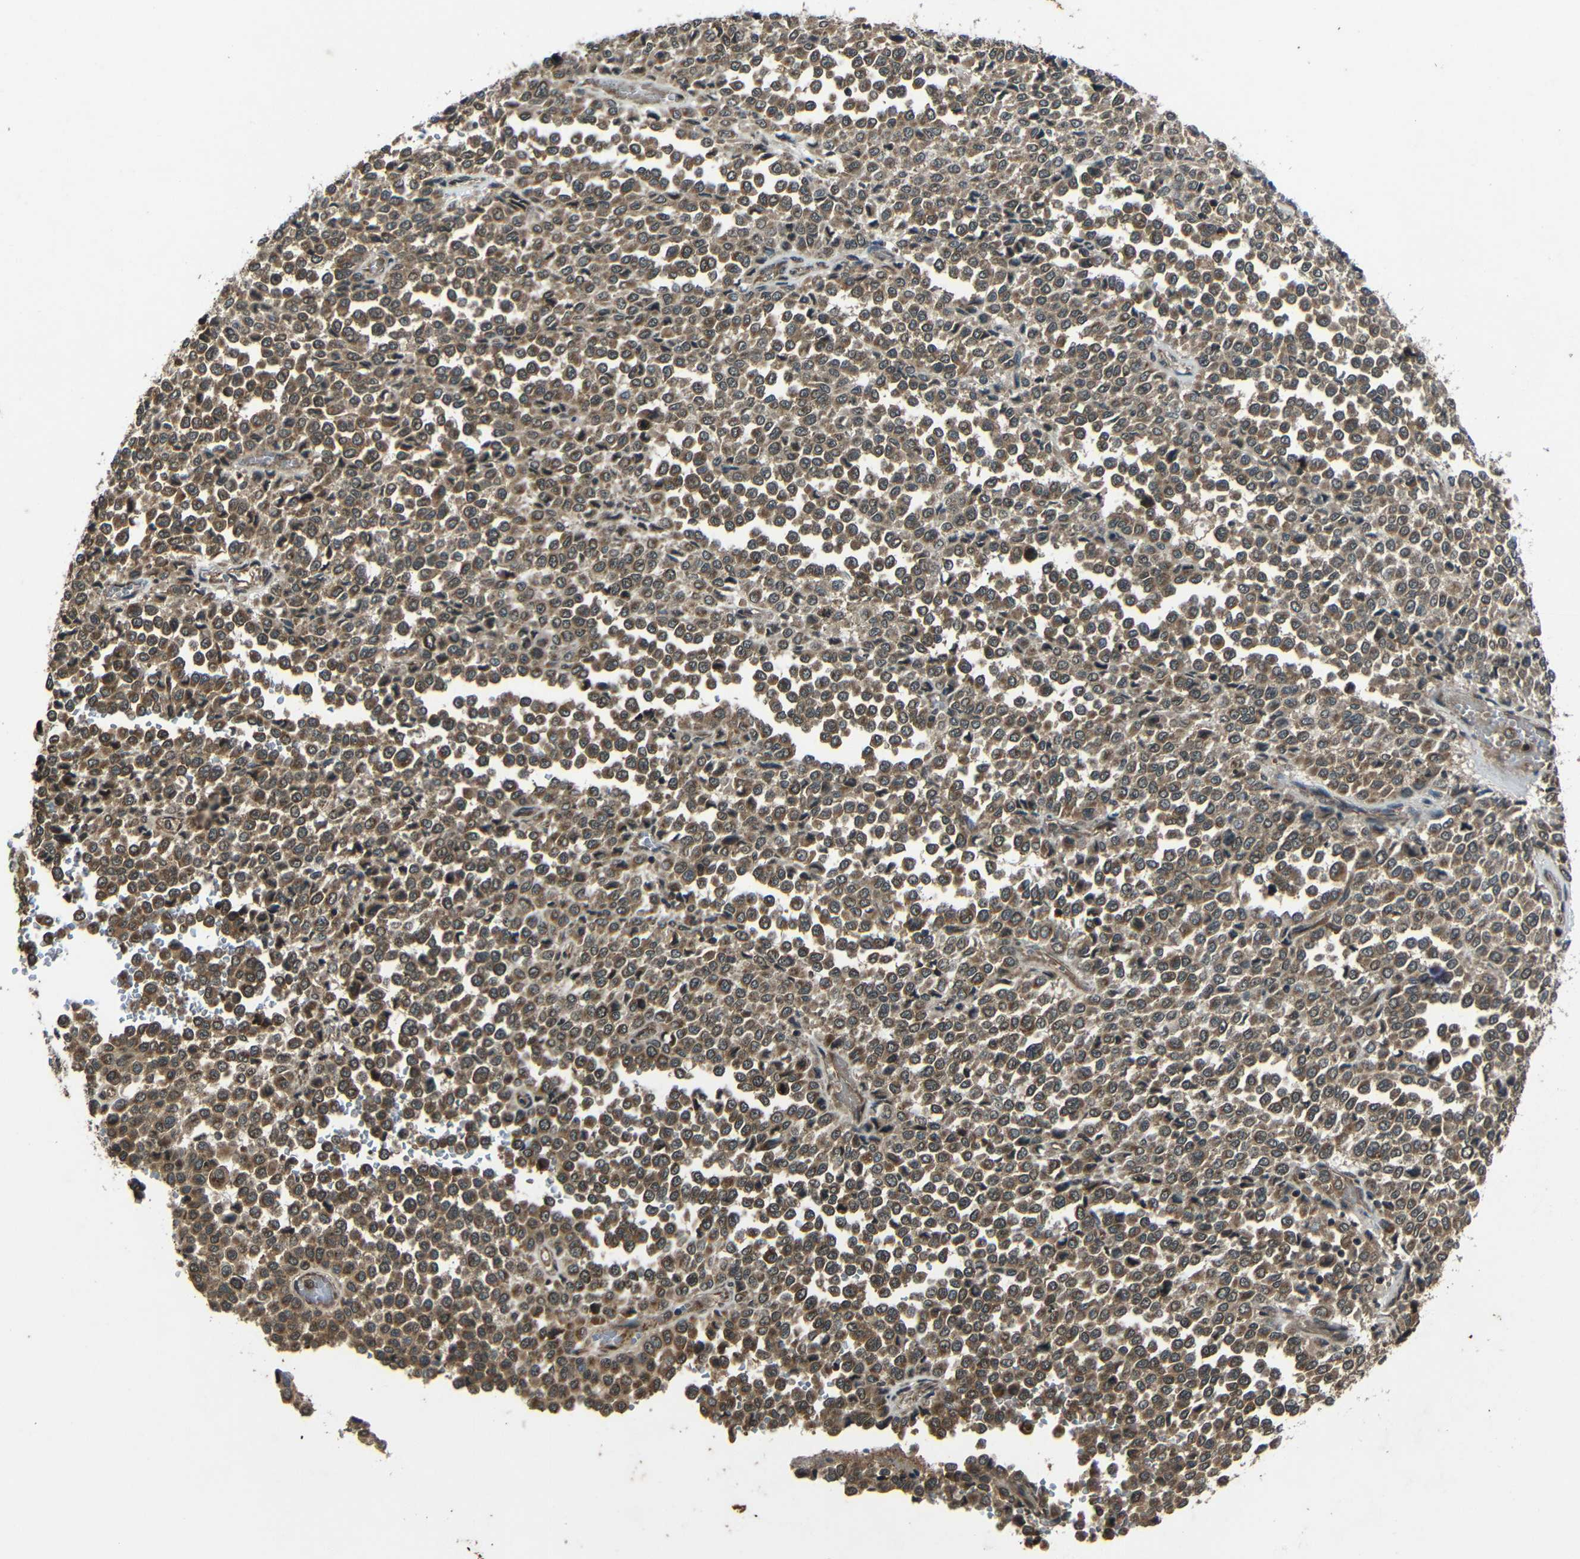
{"staining": {"intensity": "moderate", "quantity": ">75%", "location": "cytoplasmic/membranous"}, "tissue": "melanoma", "cell_type": "Tumor cells", "image_type": "cancer", "snomed": [{"axis": "morphology", "description": "Malignant melanoma, Metastatic site"}, {"axis": "topography", "description": "Pancreas"}], "caption": "Malignant melanoma (metastatic site) was stained to show a protein in brown. There is medium levels of moderate cytoplasmic/membranous staining in about >75% of tumor cells. (Brightfield microscopy of DAB IHC at high magnification).", "gene": "PLK2", "patient": {"sex": "female", "age": 30}}